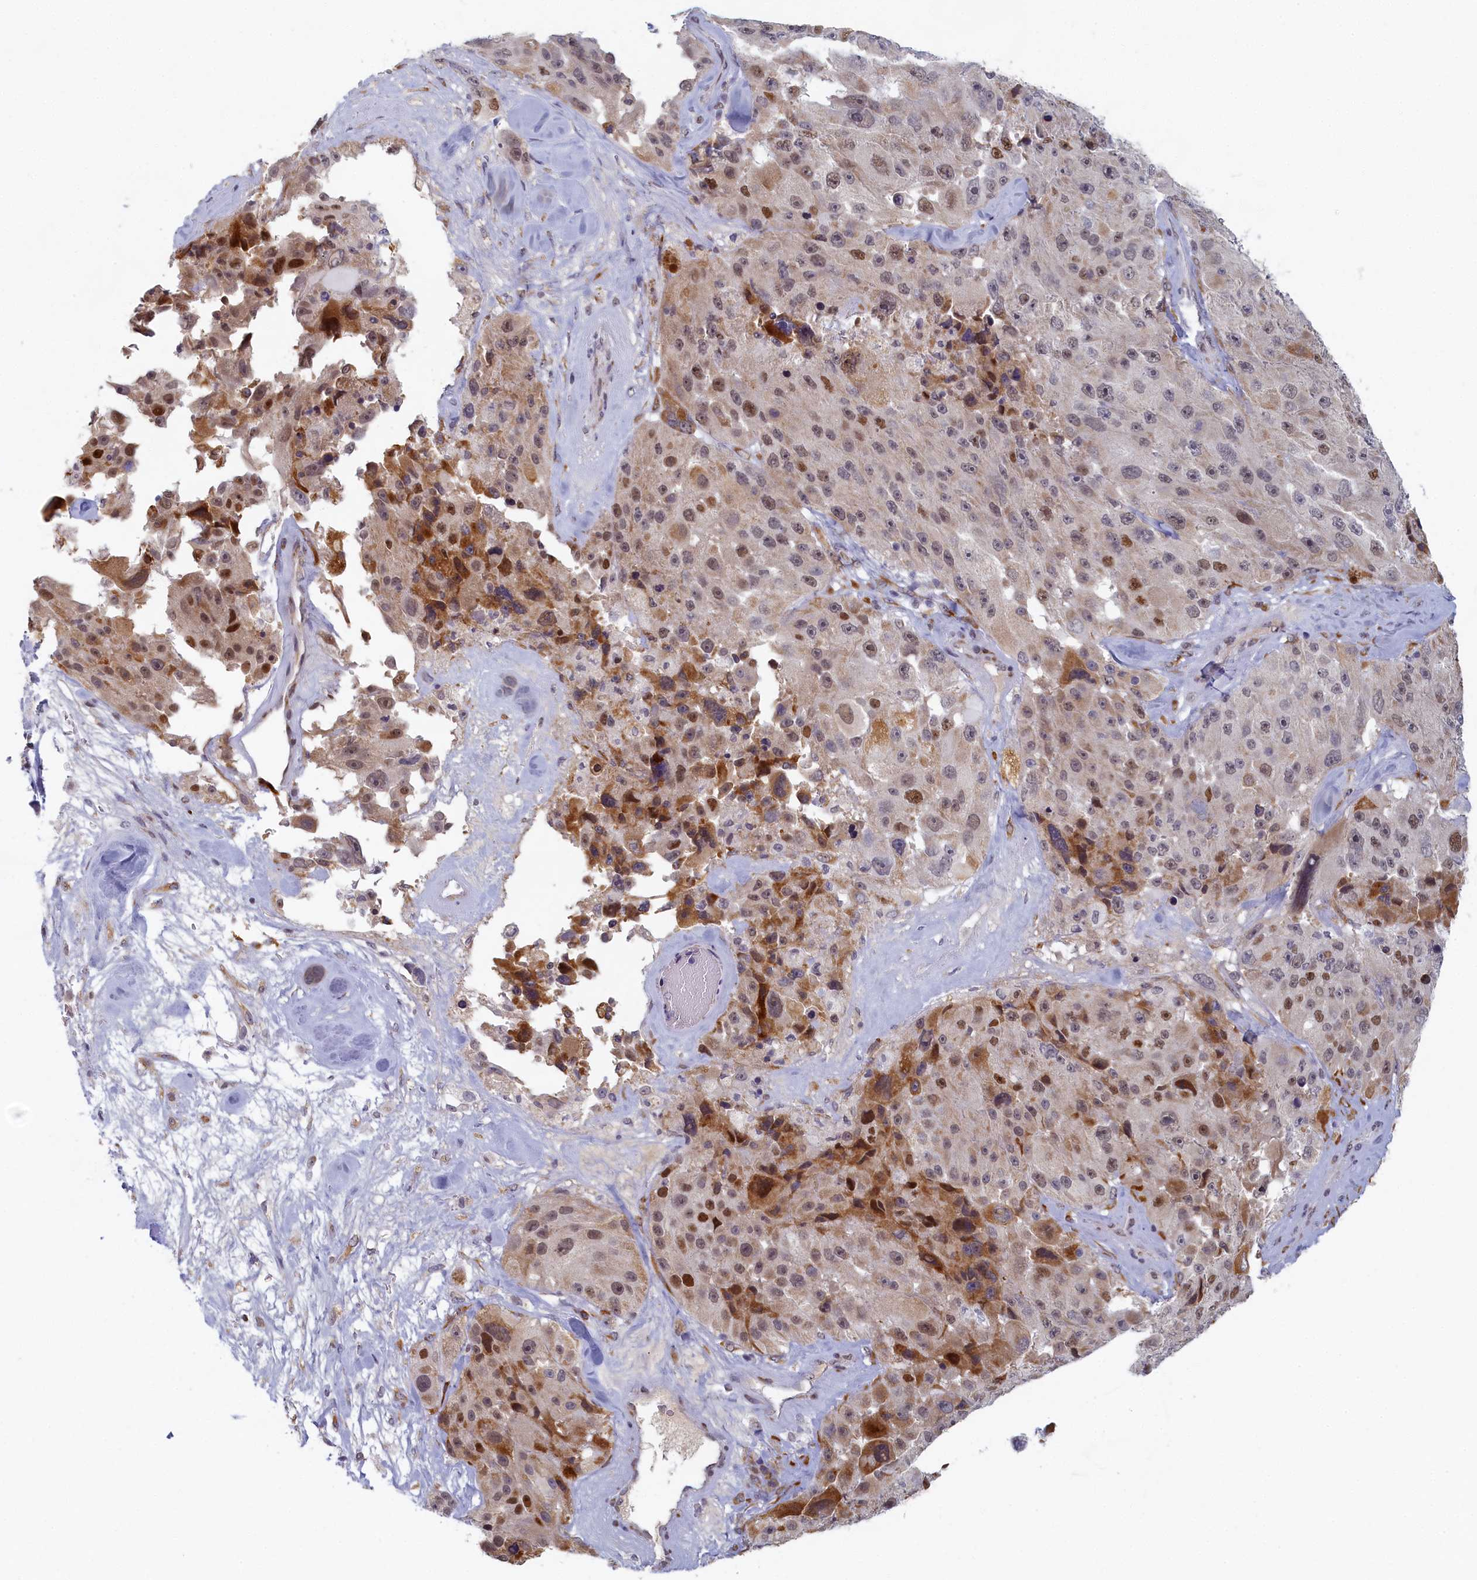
{"staining": {"intensity": "moderate", "quantity": "25%-75%", "location": "cytoplasmic/membranous,nuclear"}, "tissue": "melanoma", "cell_type": "Tumor cells", "image_type": "cancer", "snomed": [{"axis": "morphology", "description": "Malignant melanoma, Metastatic site"}, {"axis": "topography", "description": "Lymph node"}], "caption": "This histopathology image reveals malignant melanoma (metastatic site) stained with immunohistochemistry (IHC) to label a protein in brown. The cytoplasmic/membranous and nuclear of tumor cells show moderate positivity for the protein. Nuclei are counter-stained blue.", "gene": "DNAJC17", "patient": {"sex": "male", "age": 62}}